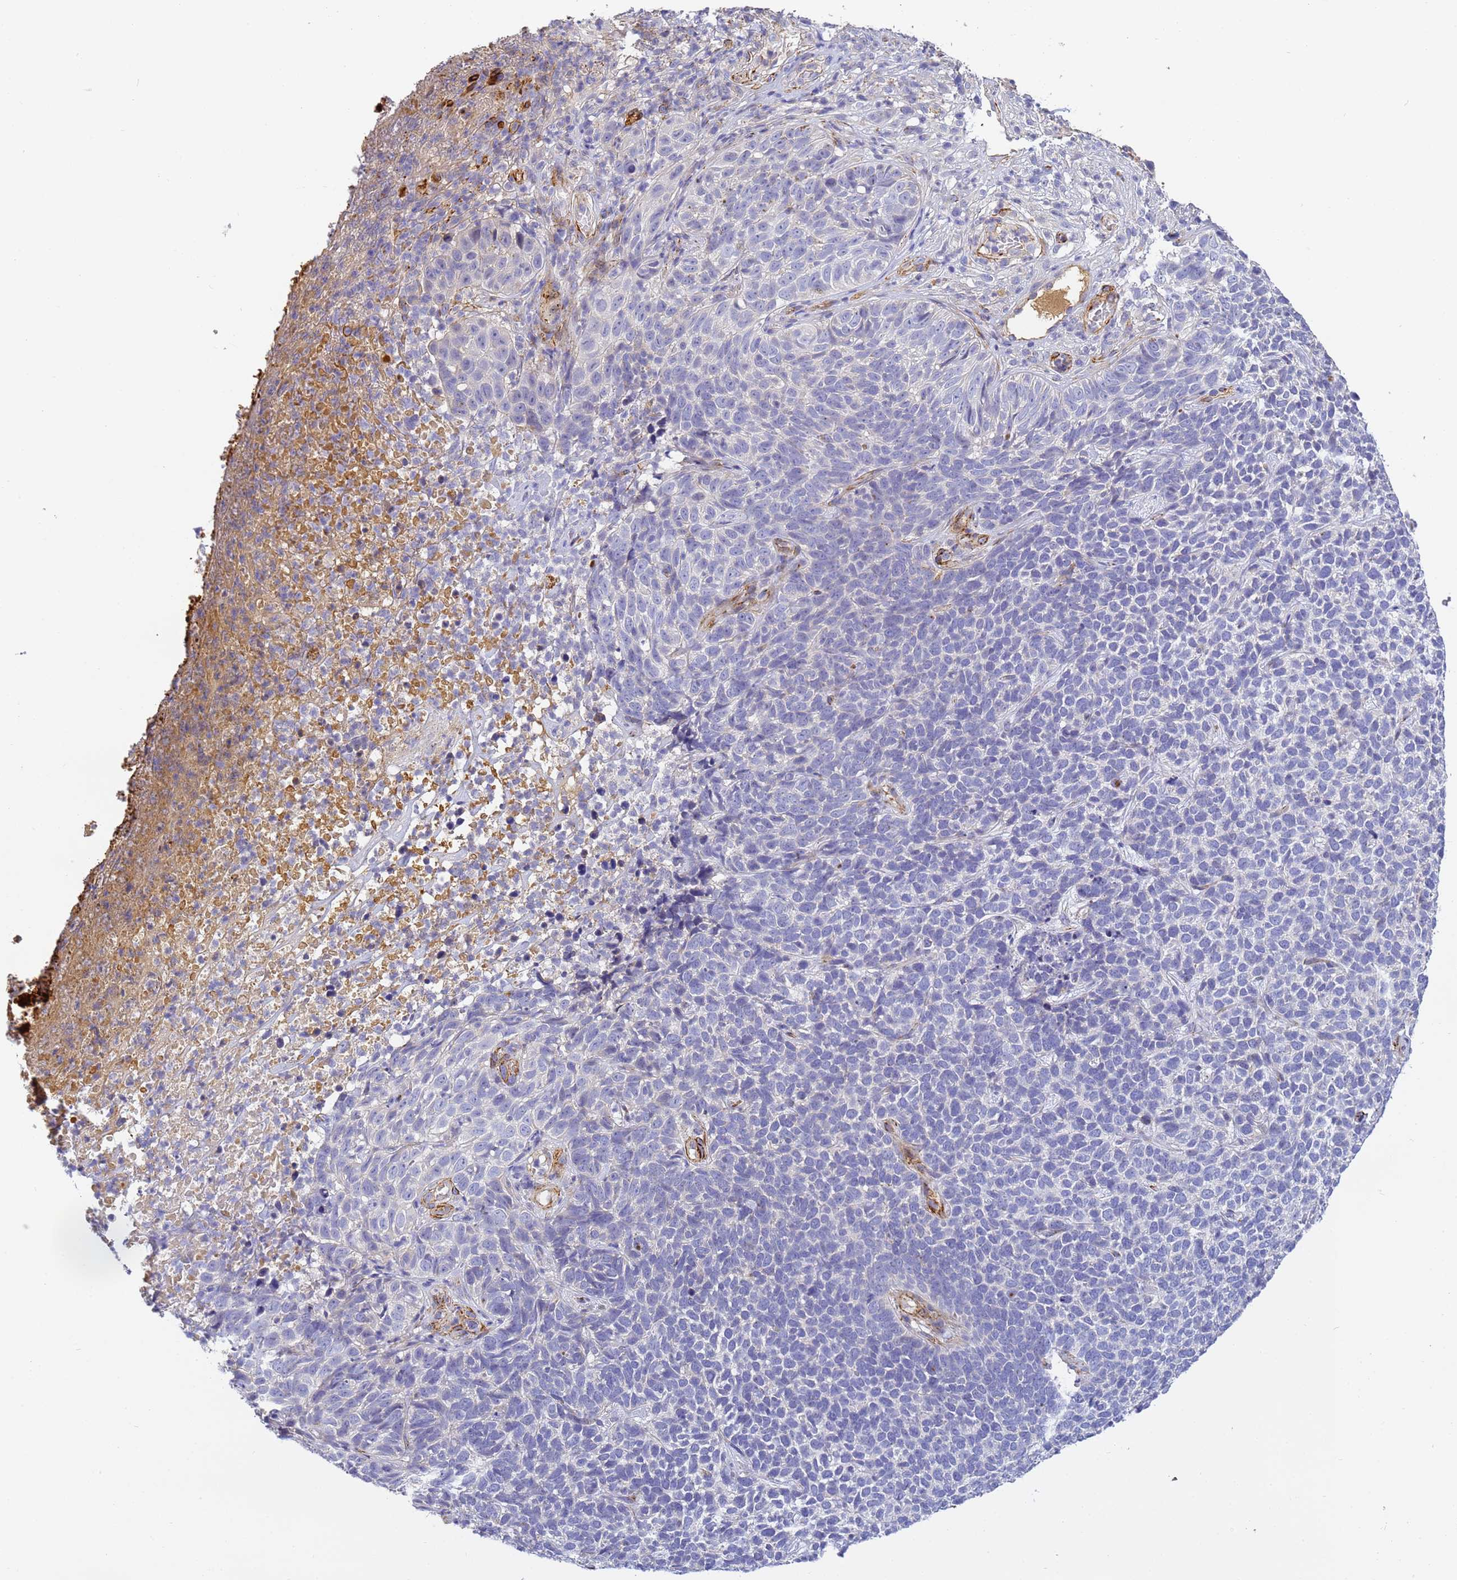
{"staining": {"intensity": "negative", "quantity": "none", "location": "none"}, "tissue": "skin cancer", "cell_type": "Tumor cells", "image_type": "cancer", "snomed": [{"axis": "morphology", "description": "Basal cell carcinoma"}, {"axis": "topography", "description": "Skin"}], "caption": "Immunohistochemistry (IHC) image of basal cell carcinoma (skin) stained for a protein (brown), which reveals no positivity in tumor cells.", "gene": "CFH", "patient": {"sex": "female", "age": 84}}